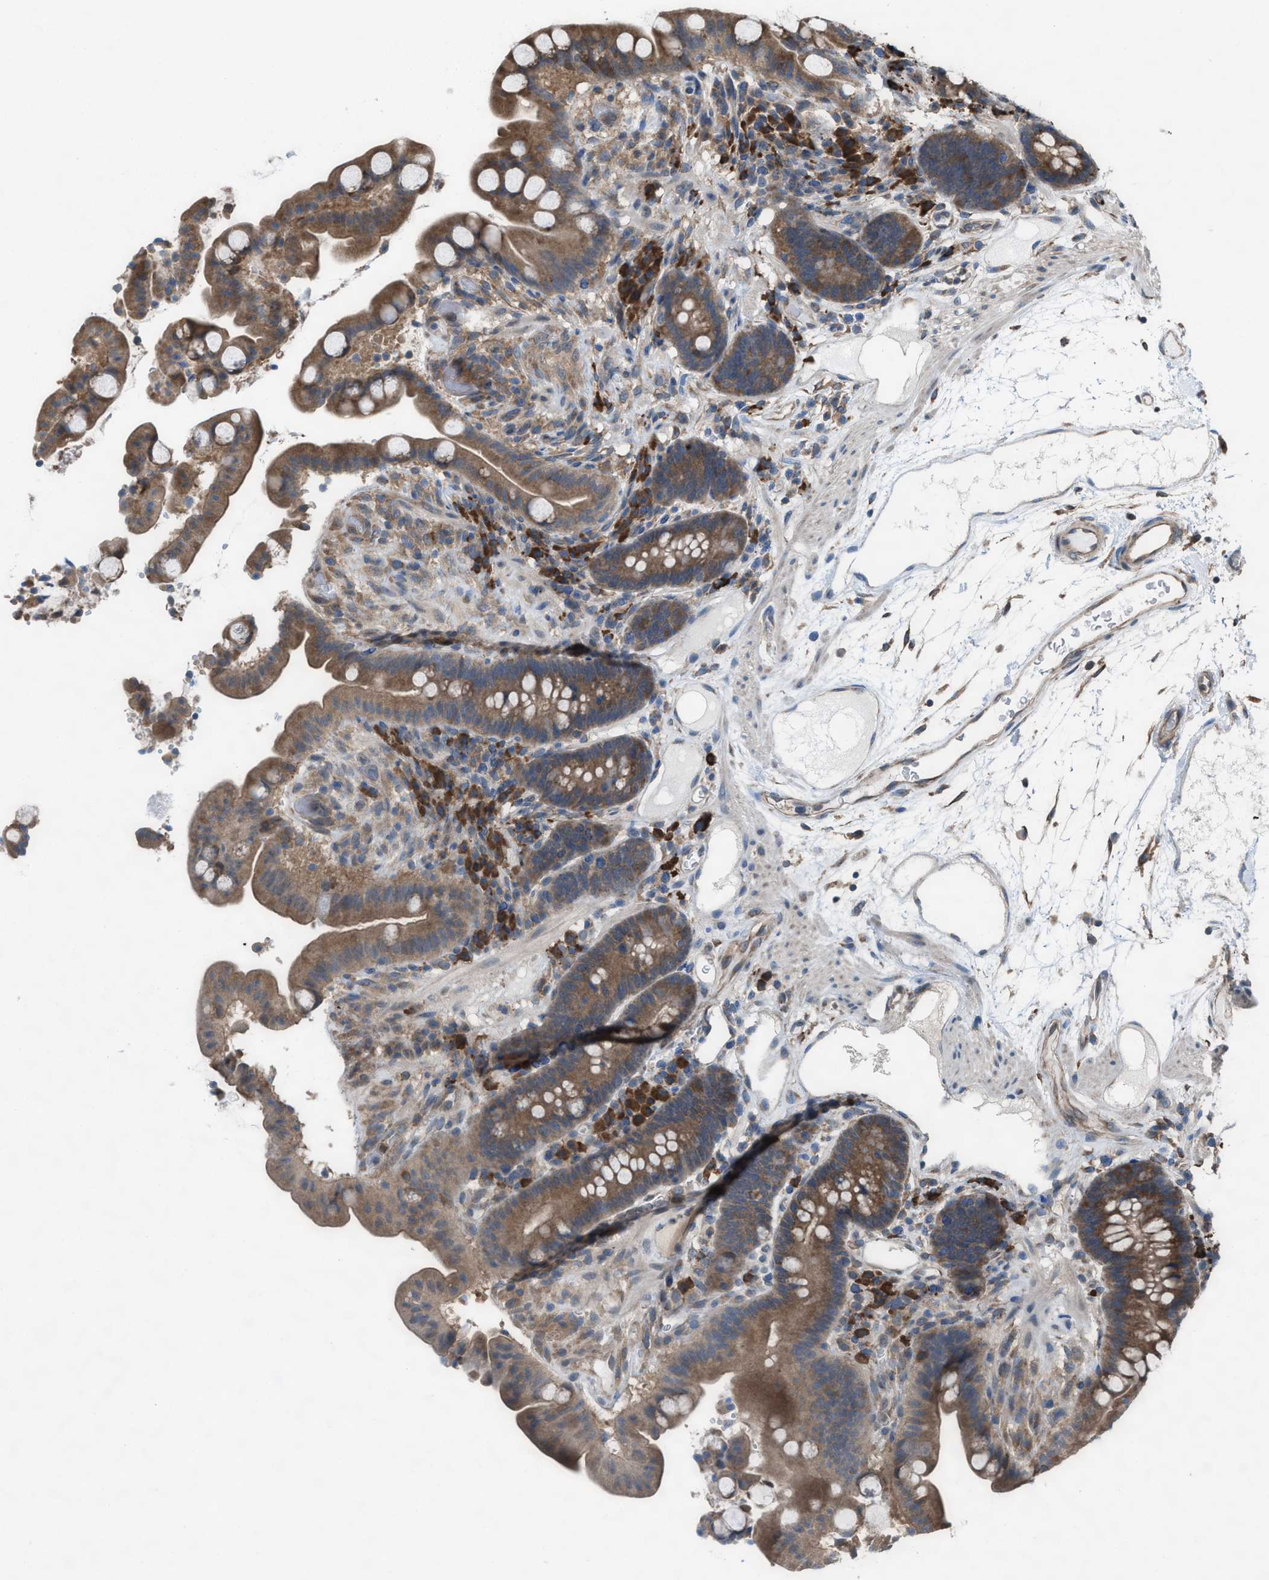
{"staining": {"intensity": "moderate", "quantity": ">75%", "location": "cytoplasmic/membranous"}, "tissue": "colon", "cell_type": "Endothelial cells", "image_type": "normal", "snomed": [{"axis": "morphology", "description": "Normal tissue, NOS"}, {"axis": "topography", "description": "Colon"}], "caption": "Brown immunohistochemical staining in normal human colon shows moderate cytoplasmic/membranous positivity in approximately >75% of endothelial cells. (DAB (3,3'-diaminobenzidine) = brown stain, brightfield microscopy at high magnification).", "gene": "PLAA", "patient": {"sex": "male", "age": 73}}